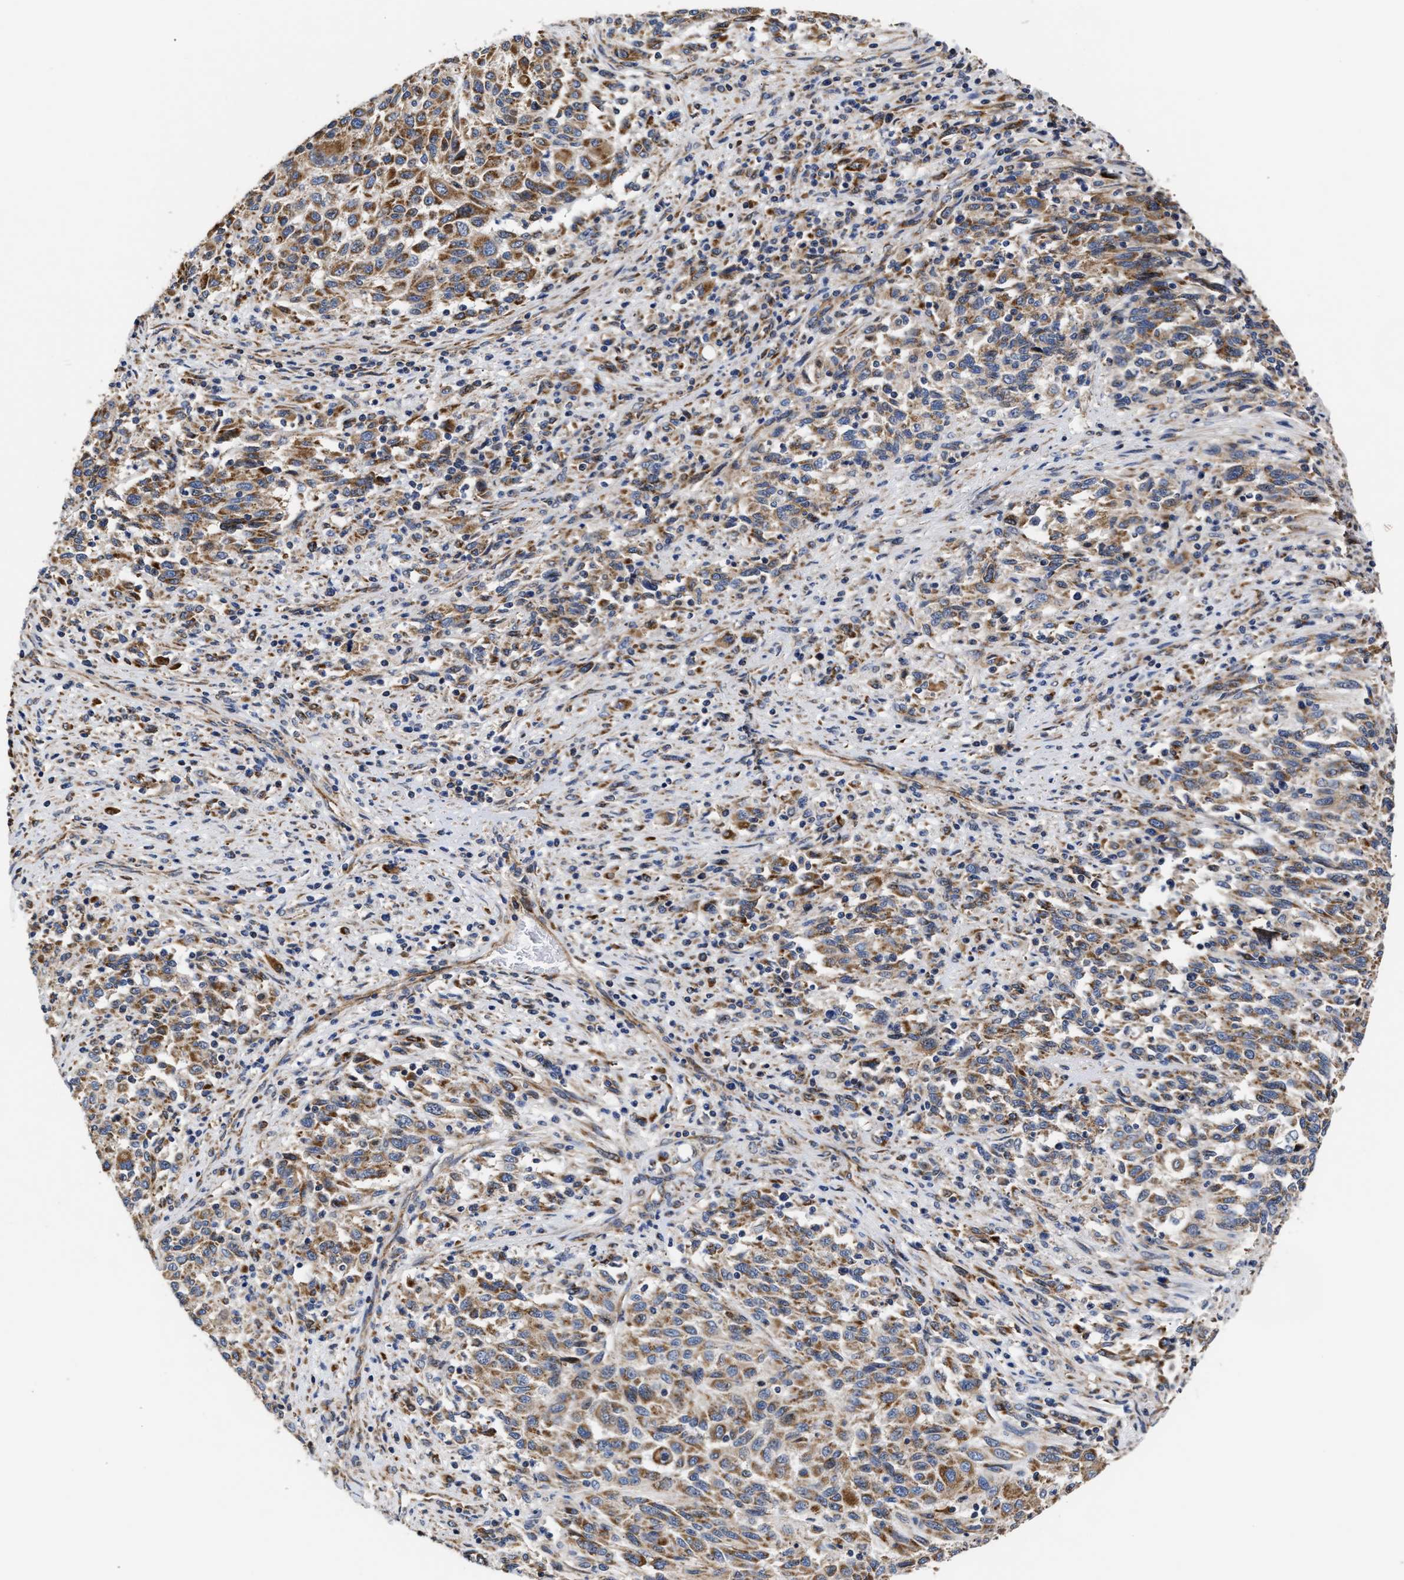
{"staining": {"intensity": "moderate", "quantity": ">75%", "location": "cytoplasmic/membranous"}, "tissue": "melanoma", "cell_type": "Tumor cells", "image_type": "cancer", "snomed": [{"axis": "morphology", "description": "Malignant melanoma, Metastatic site"}, {"axis": "topography", "description": "Lymph node"}], "caption": "Brown immunohistochemical staining in malignant melanoma (metastatic site) shows moderate cytoplasmic/membranous expression in approximately >75% of tumor cells.", "gene": "MALSU1", "patient": {"sex": "male", "age": 61}}